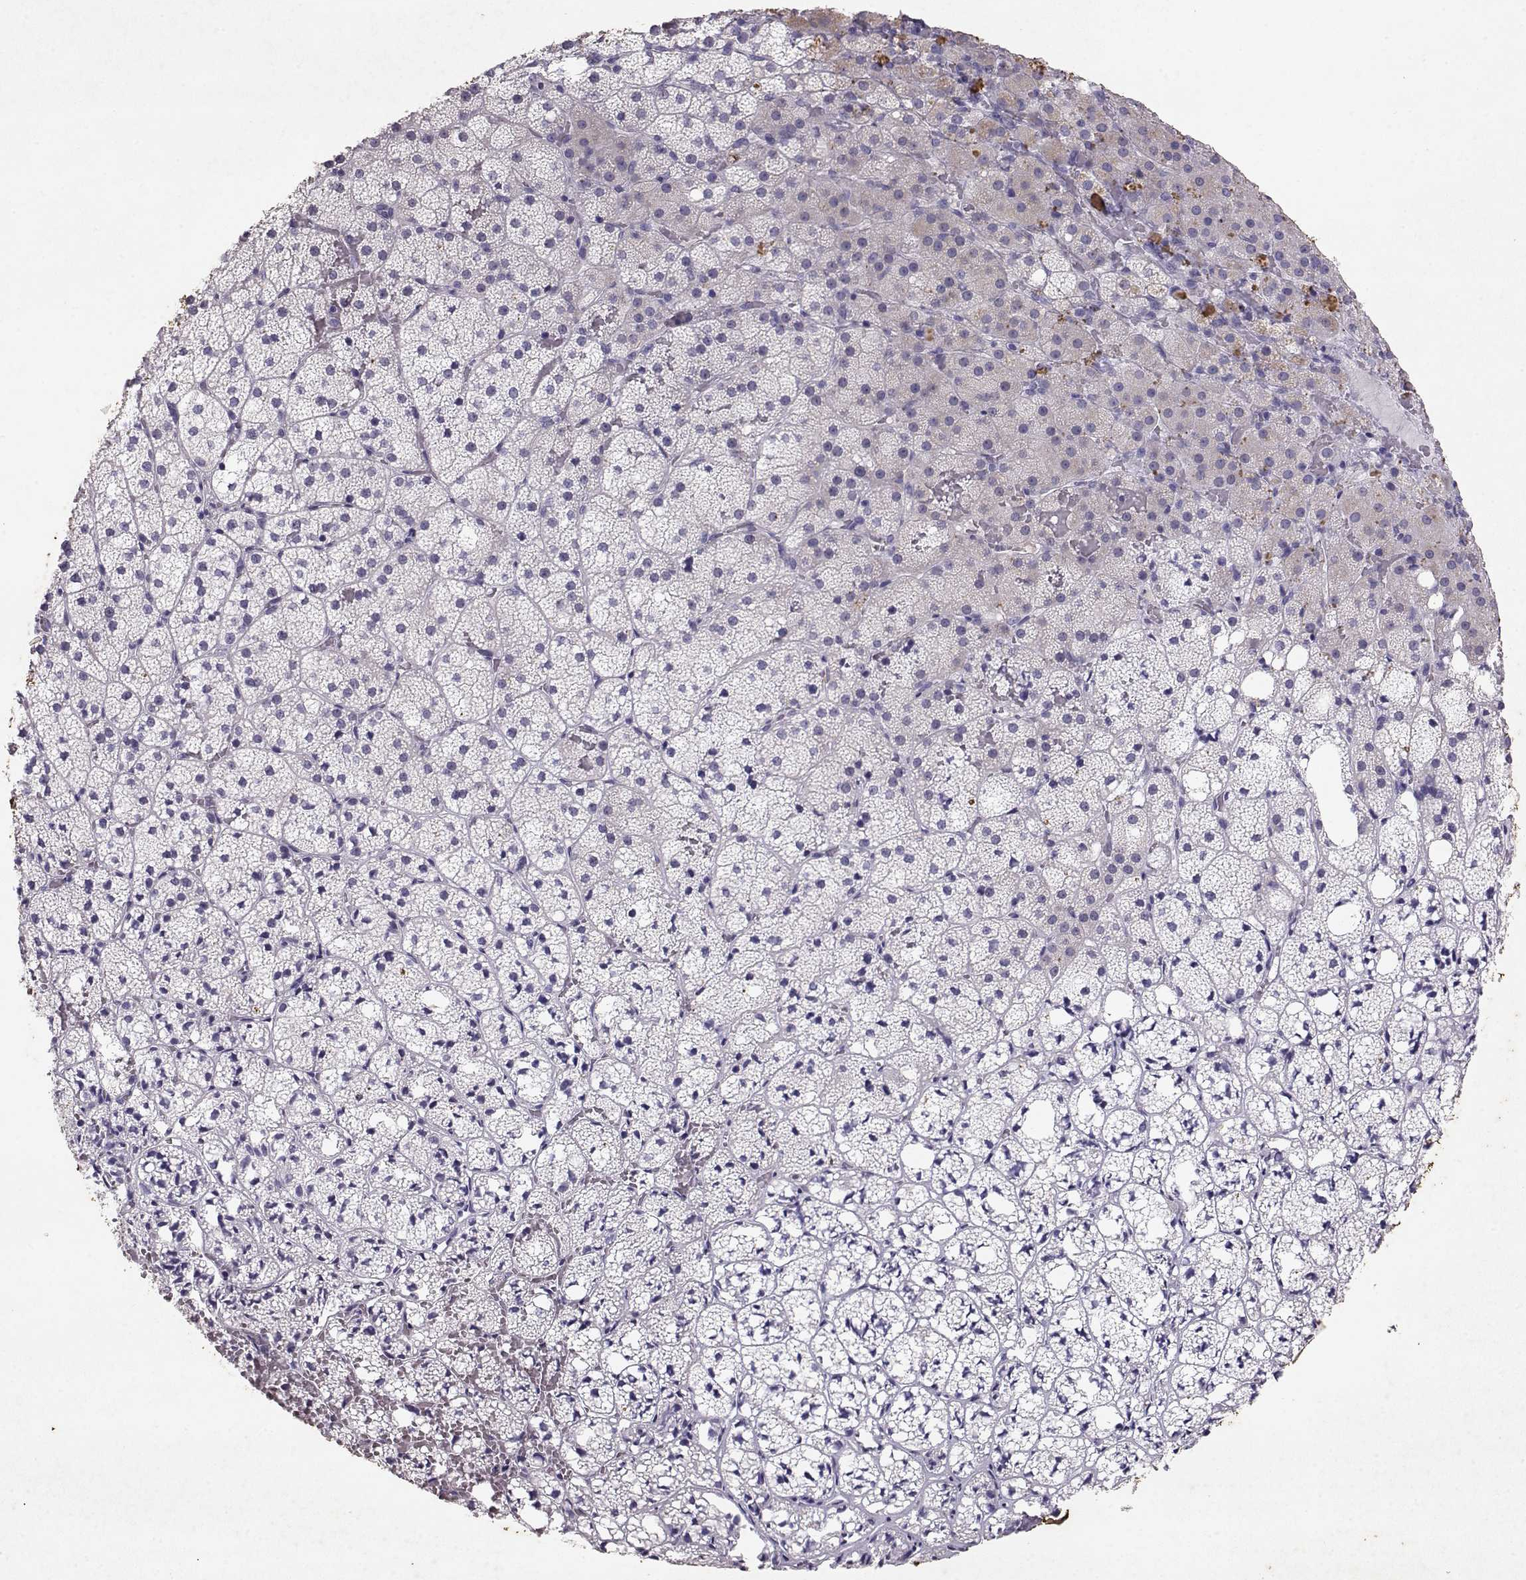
{"staining": {"intensity": "negative", "quantity": "none", "location": "none"}, "tissue": "adrenal gland", "cell_type": "Glandular cells", "image_type": "normal", "snomed": [{"axis": "morphology", "description": "Normal tissue, NOS"}, {"axis": "topography", "description": "Adrenal gland"}], "caption": "Immunohistochemical staining of normal human adrenal gland demonstrates no significant staining in glandular cells.", "gene": "RD3", "patient": {"sex": "male", "age": 53}}